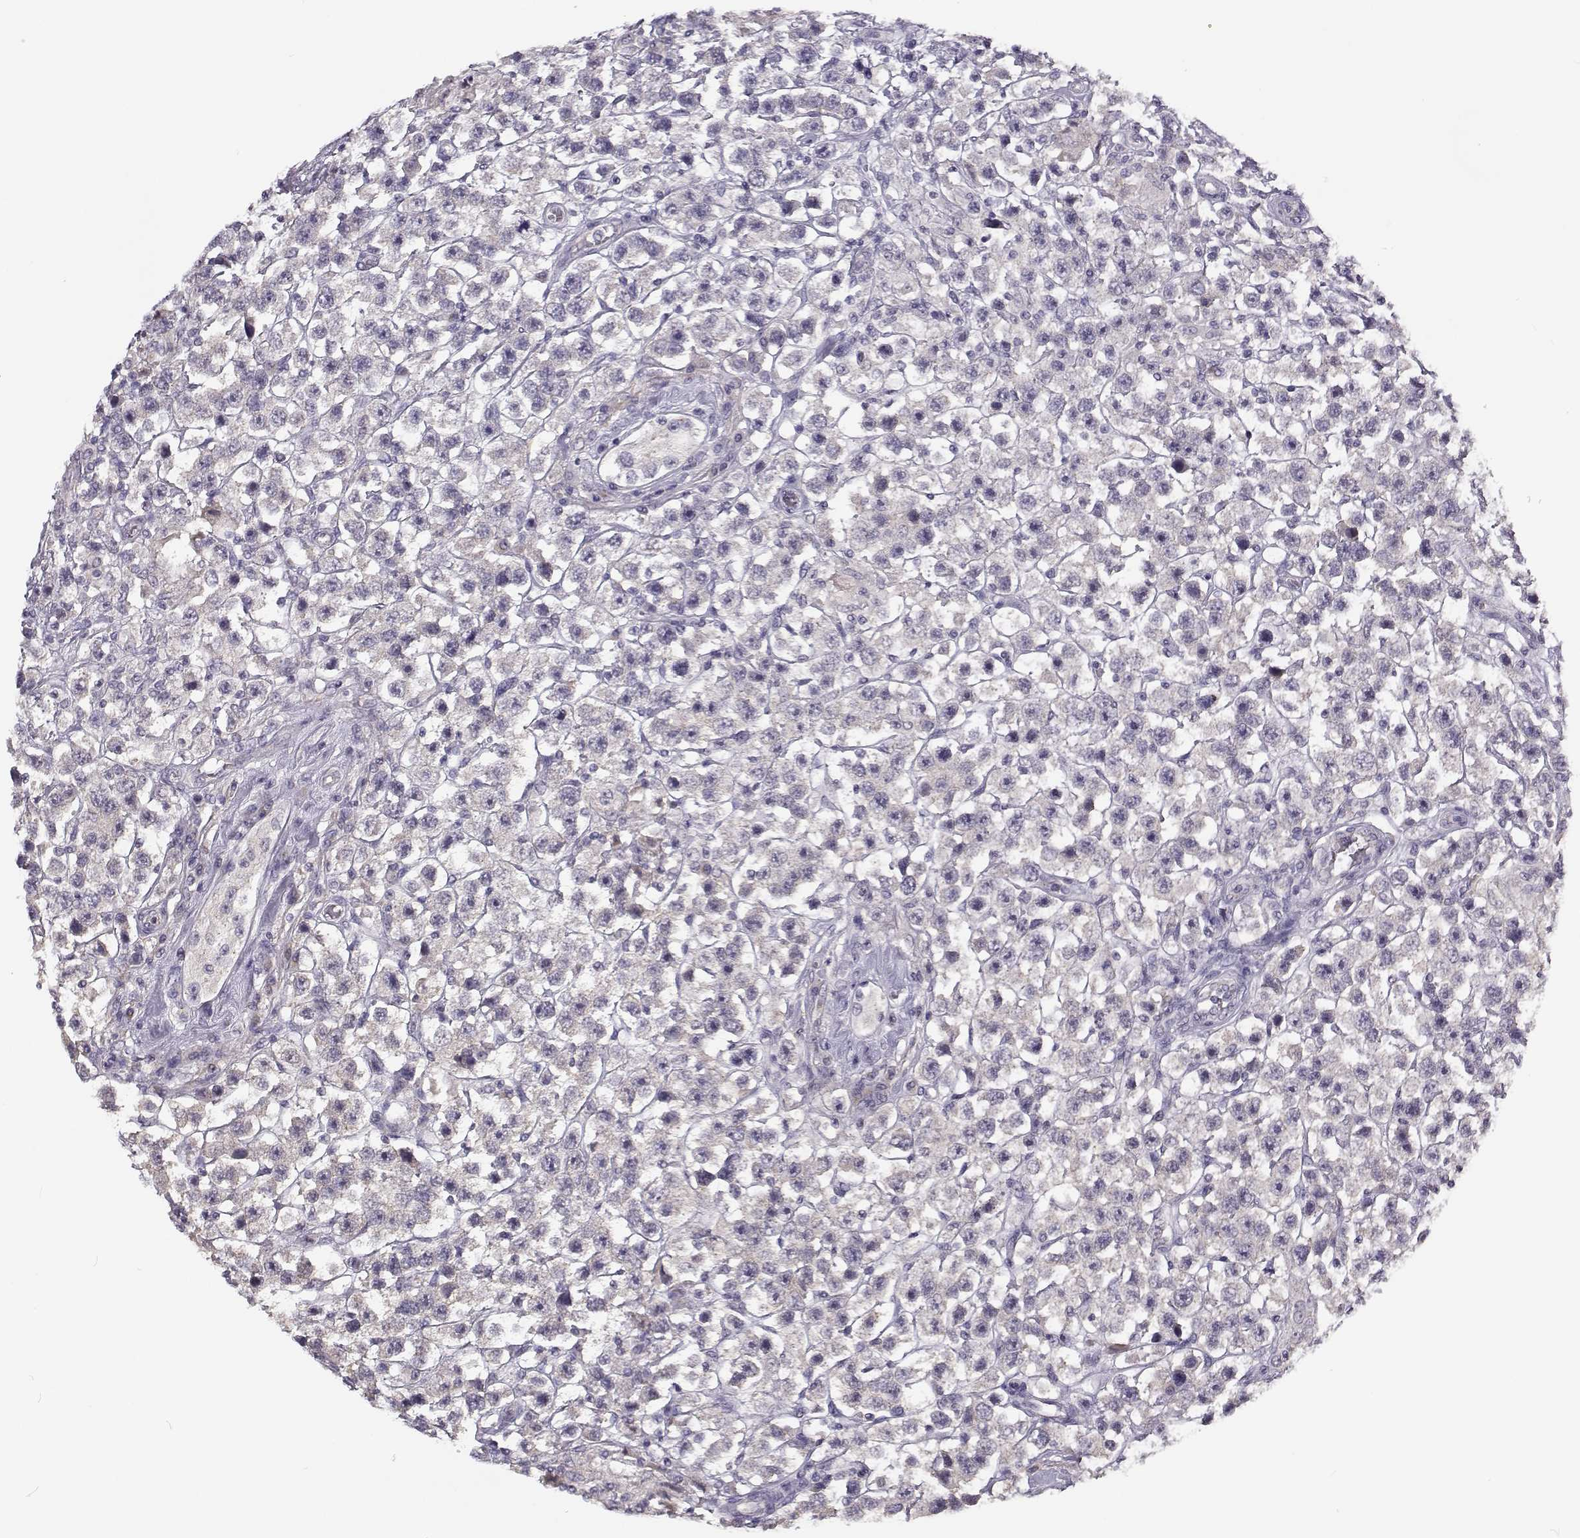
{"staining": {"intensity": "negative", "quantity": "none", "location": "none"}, "tissue": "testis cancer", "cell_type": "Tumor cells", "image_type": "cancer", "snomed": [{"axis": "morphology", "description": "Seminoma, NOS"}, {"axis": "topography", "description": "Testis"}], "caption": "High power microscopy histopathology image of an immunohistochemistry (IHC) histopathology image of seminoma (testis), revealing no significant staining in tumor cells.", "gene": "TMEM145", "patient": {"sex": "male", "age": 45}}